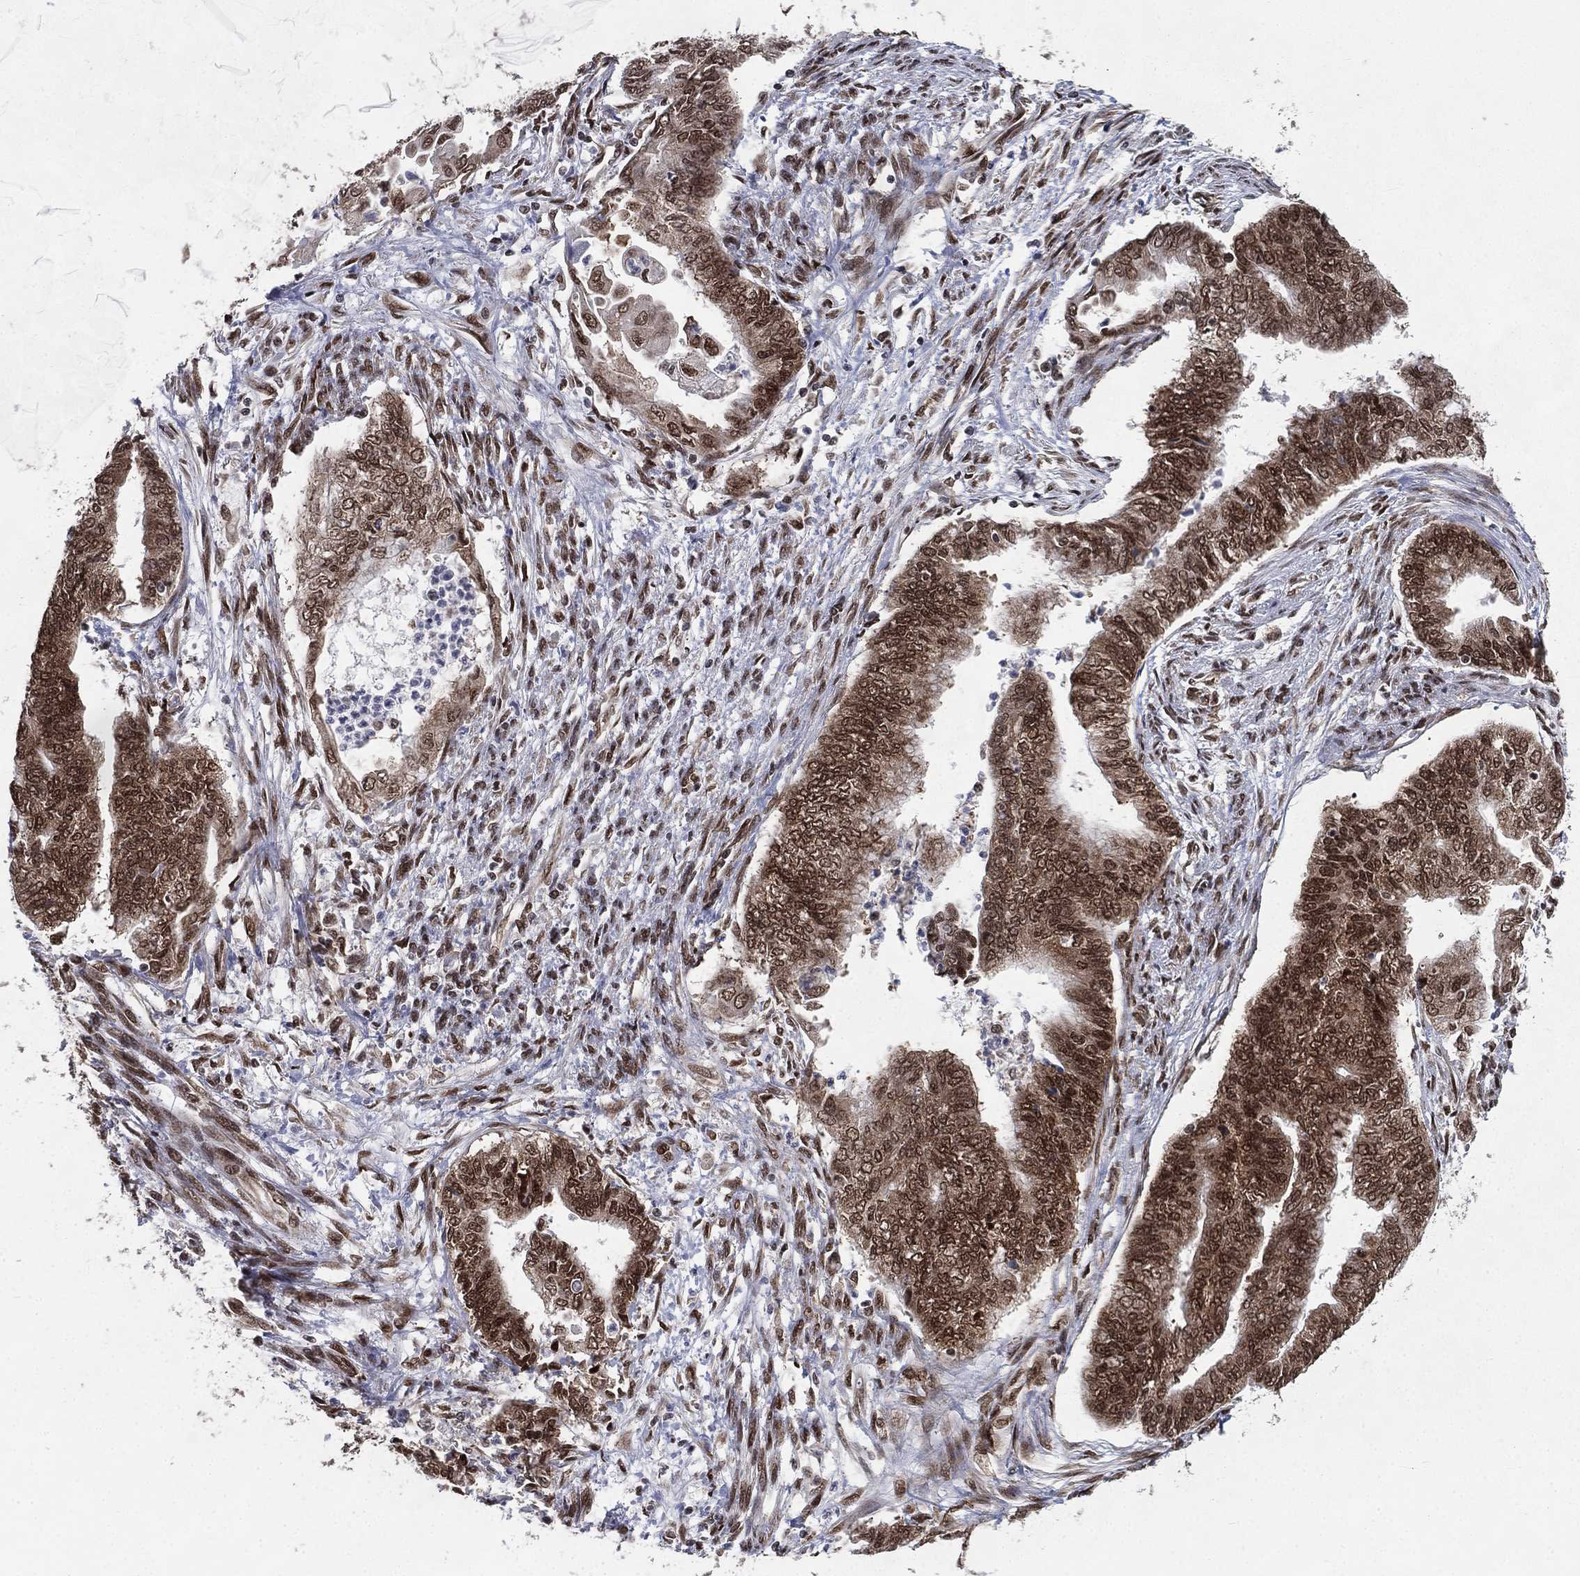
{"staining": {"intensity": "moderate", "quantity": "<25%", "location": "nuclear"}, "tissue": "endometrial cancer", "cell_type": "Tumor cells", "image_type": "cancer", "snomed": [{"axis": "morphology", "description": "Adenocarcinoma, NOS"}, {"axis": "topography", "description": "Endometrium"}], "caption": "Adenocarcinoma (endometrial) stained for a protein (brown) demonstrates moderate nuclear positive expression in about <25% of tumor cells.", "gene": "FUBP3", "patient": {"sex": "female", "age": 65}}